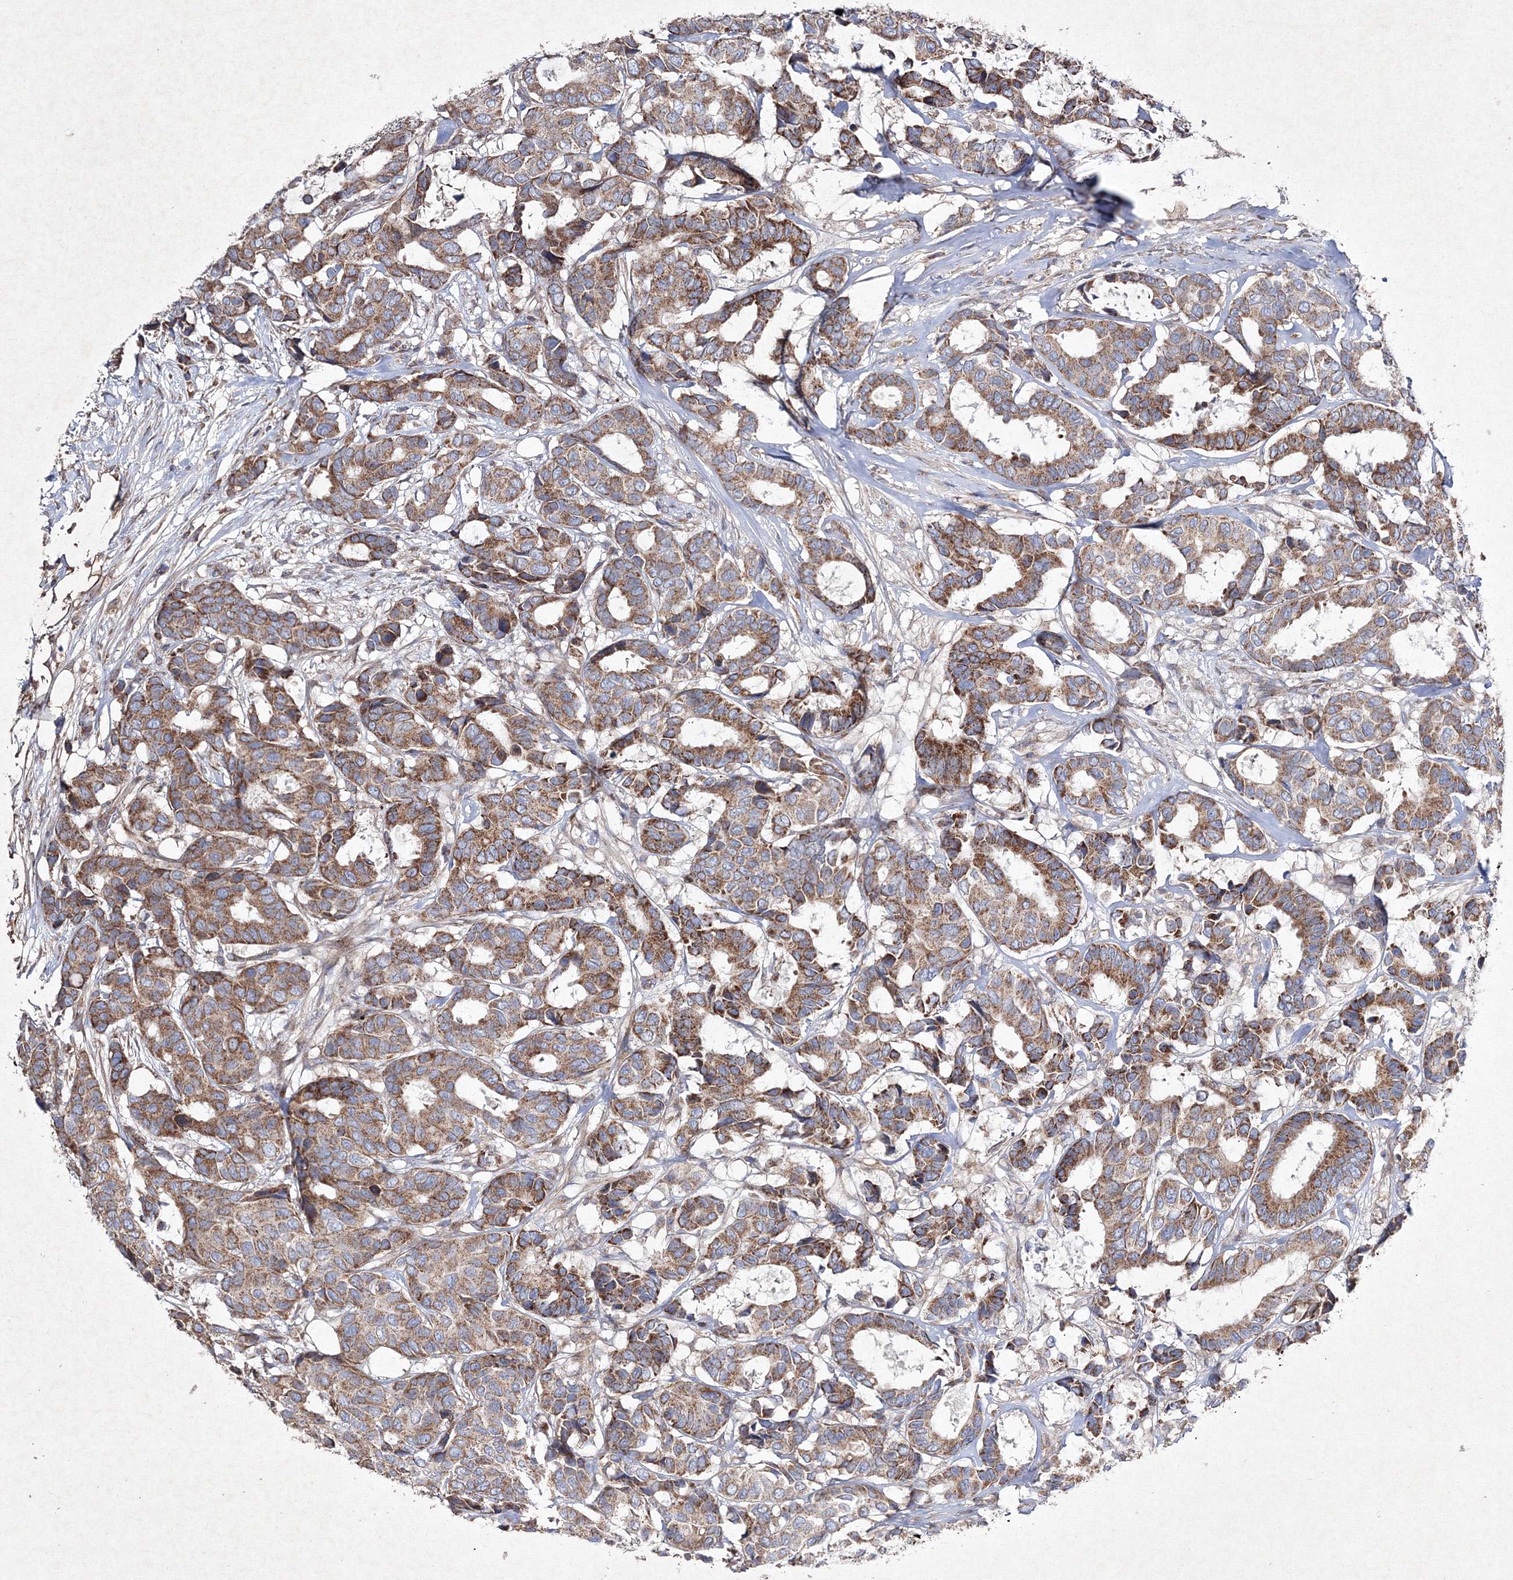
{"staining": {"intensity": "moderate", "quantity": ">75%", "location": "cytoplasmic/membranous"}, "tissue": "breast cancer", "cell_type": "Tumor cells", "image_type": "cancer", "snomed": [{"axis": "morphology", "description": "Duct carcinoma"}, {"axis": "topography", "description": "Breast"}], "caption": "Immunohistochemical staining of human invasive ductal carcinoma (breast) shows medium levels of moderate cytoplasmic/membranous protein staining in about >75% of tumor cells. (DAB = brown stain, brightfield microscopy at high magnification).", "gene": "GFM1", "patient": {"sex": "female", "age": 87}}